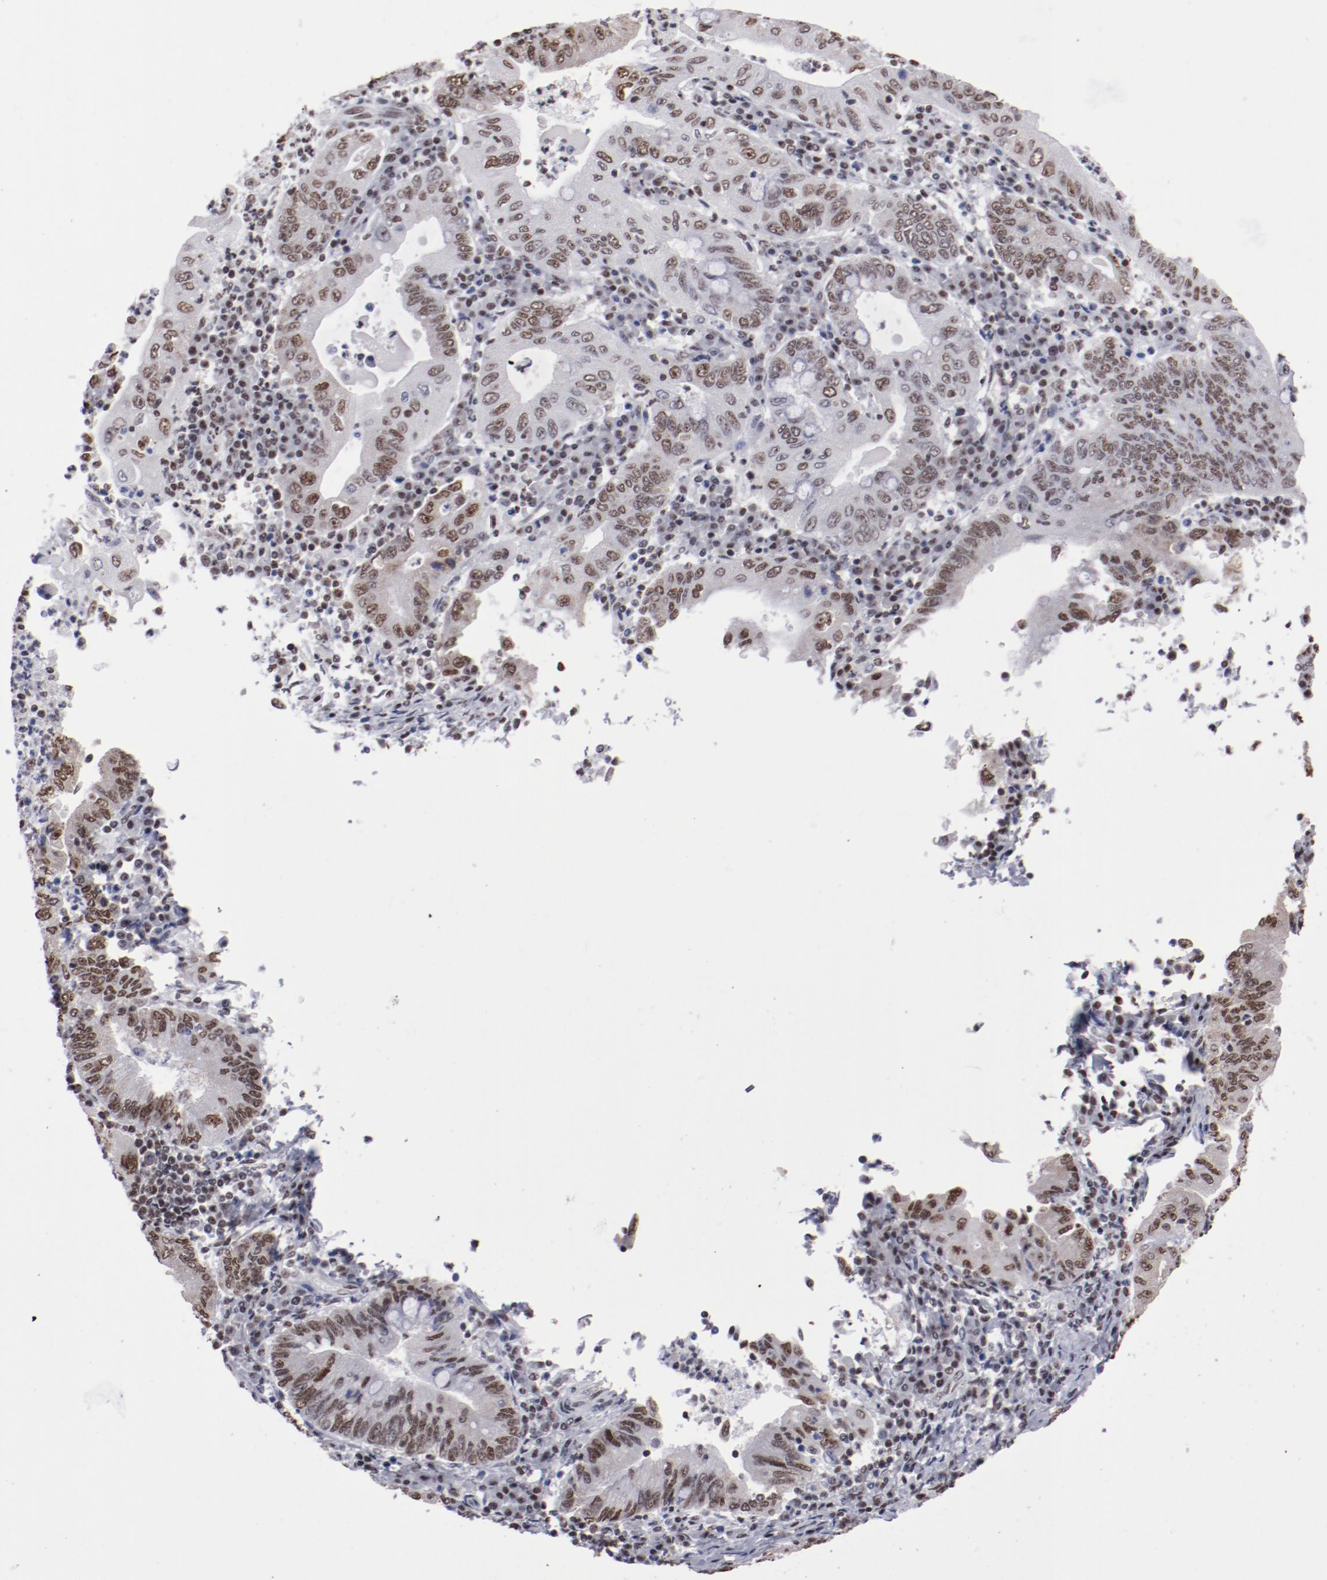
{"staining": {"intensity": "moderate", "quantity": ">75%", "location": "nuclear"}, "tissue": "stomach cancer", "cell_type": "Tumor cells", "image_type": "cancer", "snomed": [{"axis": "morphology", "description": "Normal tissue, NOS"}, {"axis": "morphology", "description": "Adenocarcinoma, NOS"}, {"axis": "topography", "description": "Esophagus"}, {"axis": "topography", "description": "Stomach, upper"}, {"axis": "topography", "description": "Peripheral nerve tissue"}], "caption": "Brown immunohistochemical staining in adenocarcinoma (stomach) exhibits moderate nuclear staining in about >75% of tumor cells. (DAB (3,3'-diaminobenzidine) IHC, brown staining for protein, blue staining for nuclei).", "gene": "HNRNPA2B1", "patient": {"sex": "male", "age": 62}}